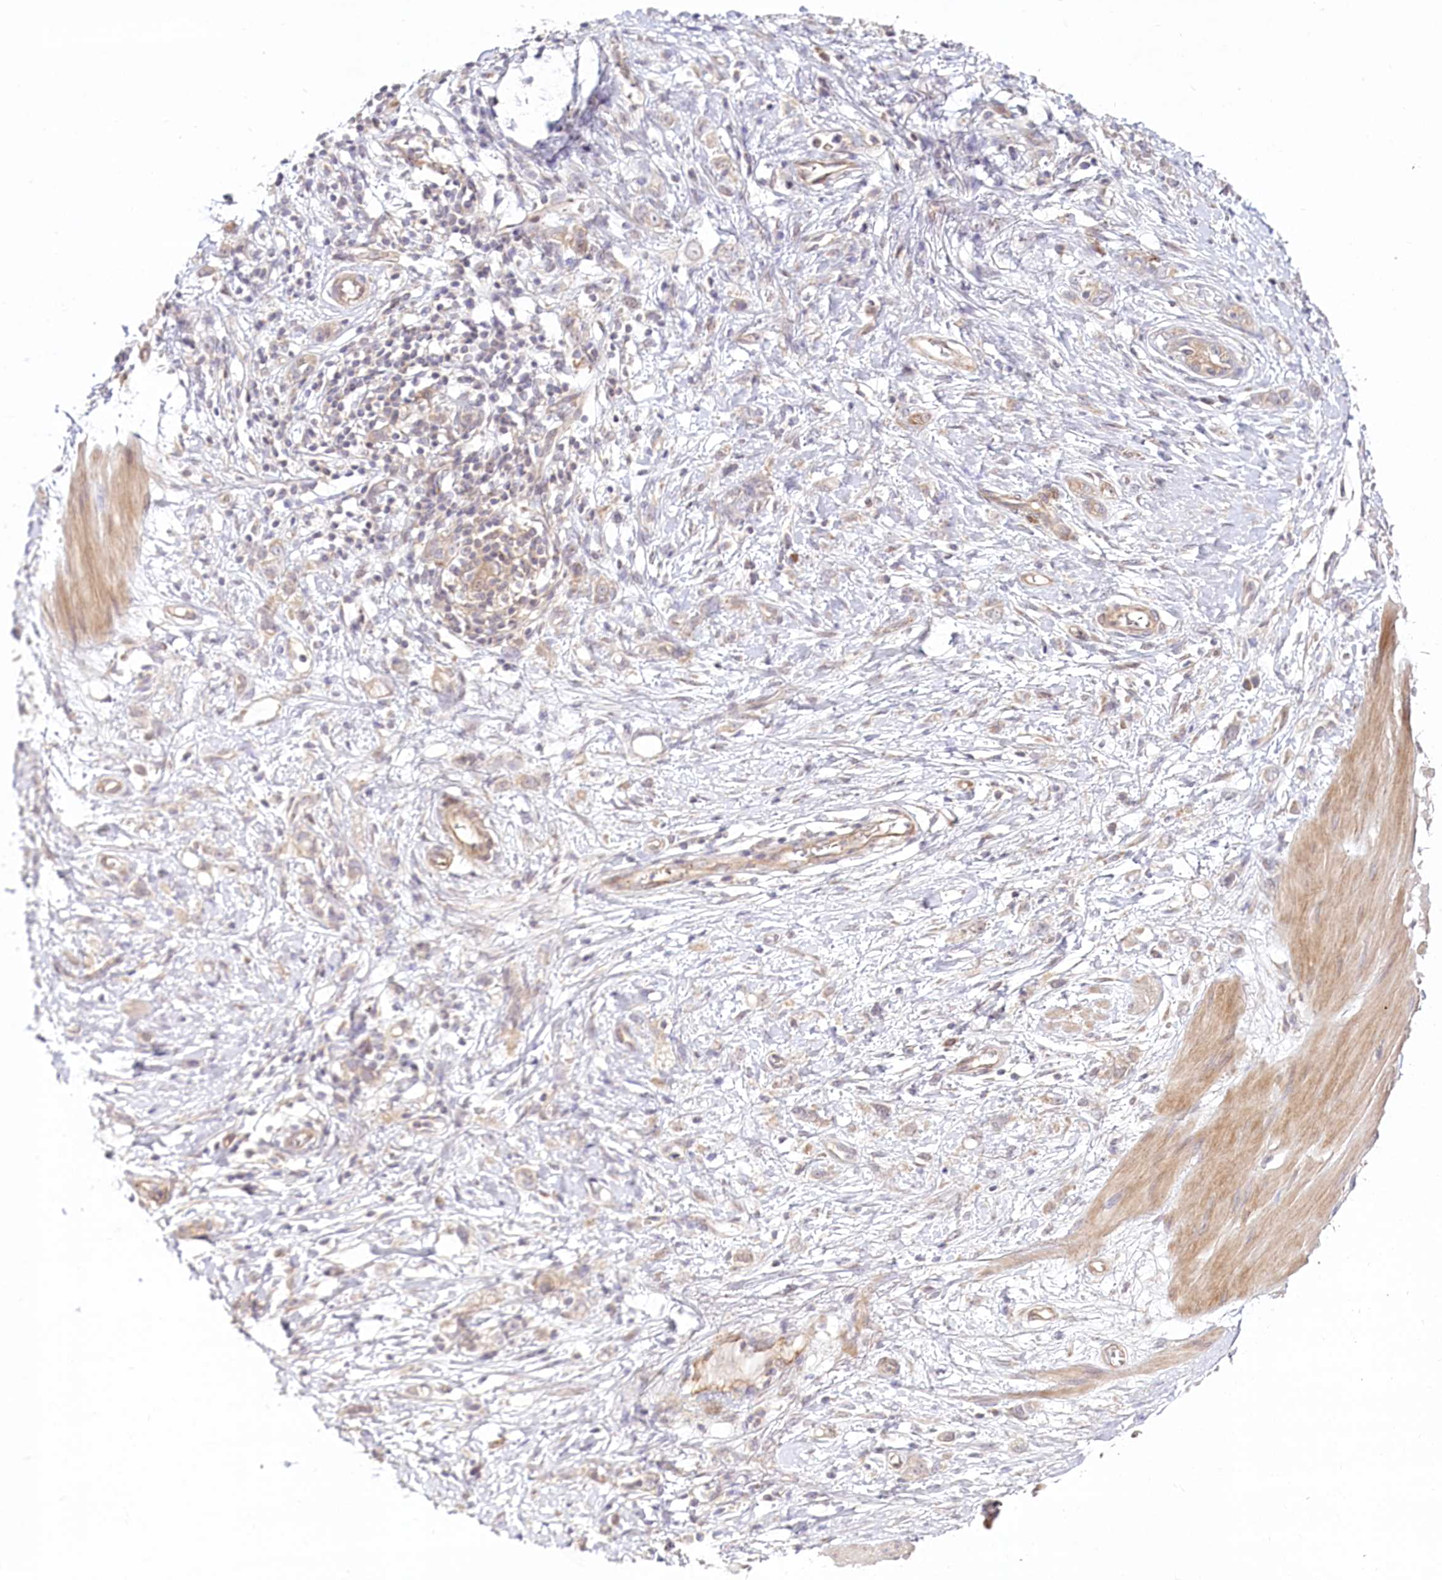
{"staining": {"intensity": "negative", "quantity": "none", "location": "none"}, "tissue": "stomach cancer", "cell_type": "Tumor cells", "image_type": "cancer", "snomed": [{"axis": "morphology", "description": "Adenocarcinoma, NOS"}, {"axis": "topography", "description": "Stomach"}], "caption": "Image shows no protein positivity in tumor cells of adenocarcinoma (stomach) tissue.", "gene": "CEP70", "patient": {"sex": "female", "age": 76}}